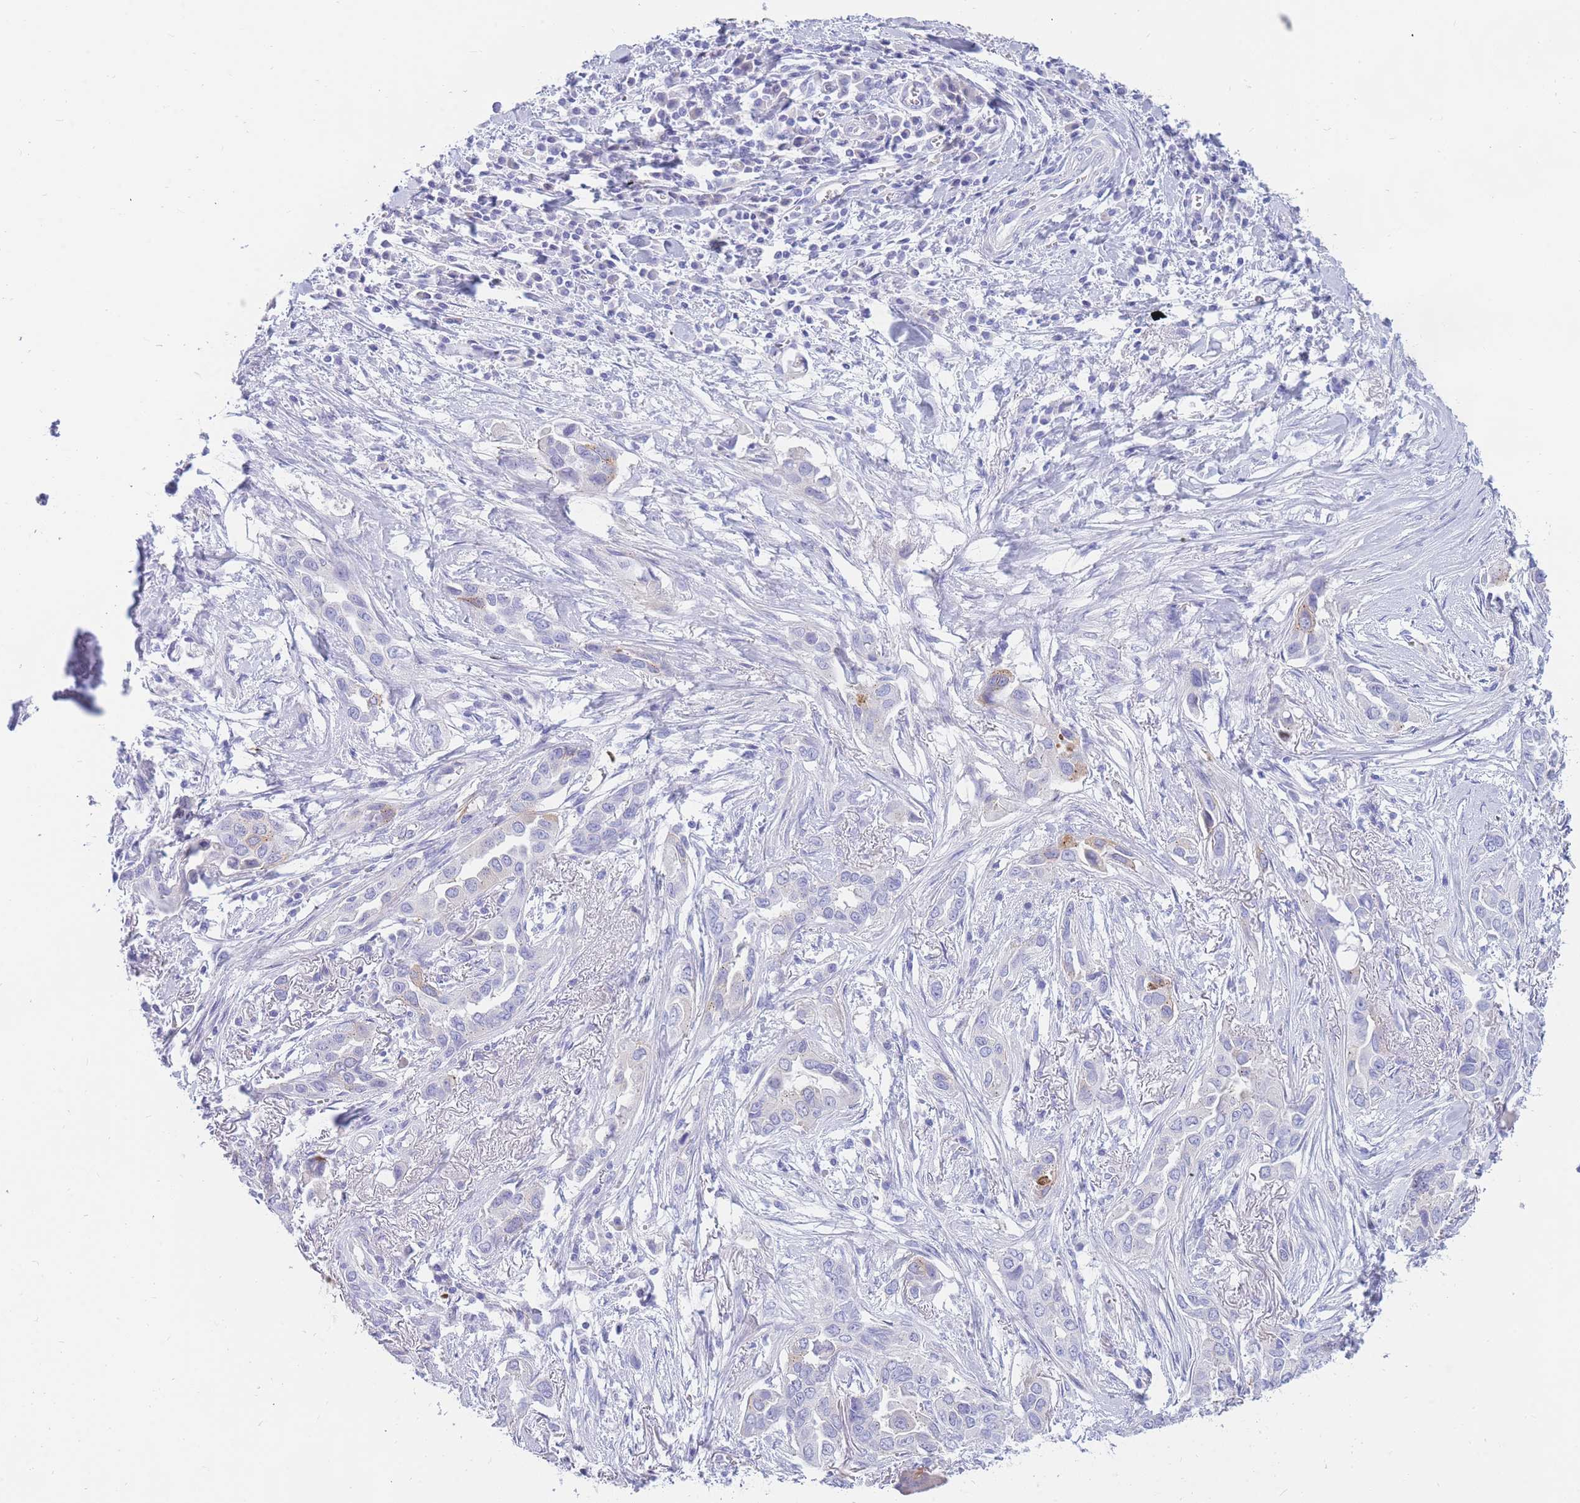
{"staining": {"intensity": "negative", "quantity": "none", "location": "none"}, "tissue": "lung cancer", "cell_type": "Tumor cells", "image_type": "cancer", "snomed": [{"axis": "morphology", "description": "Adenocarcinoma, NOS"}, {"axis": "topography", "description": "Lung"}], "caption": "Tumor cells show no significant protein staining in lung cancer (adenocarcinoma).", "gene": "NKX1-2", "patient": {"sex": "female", "age": 76}}